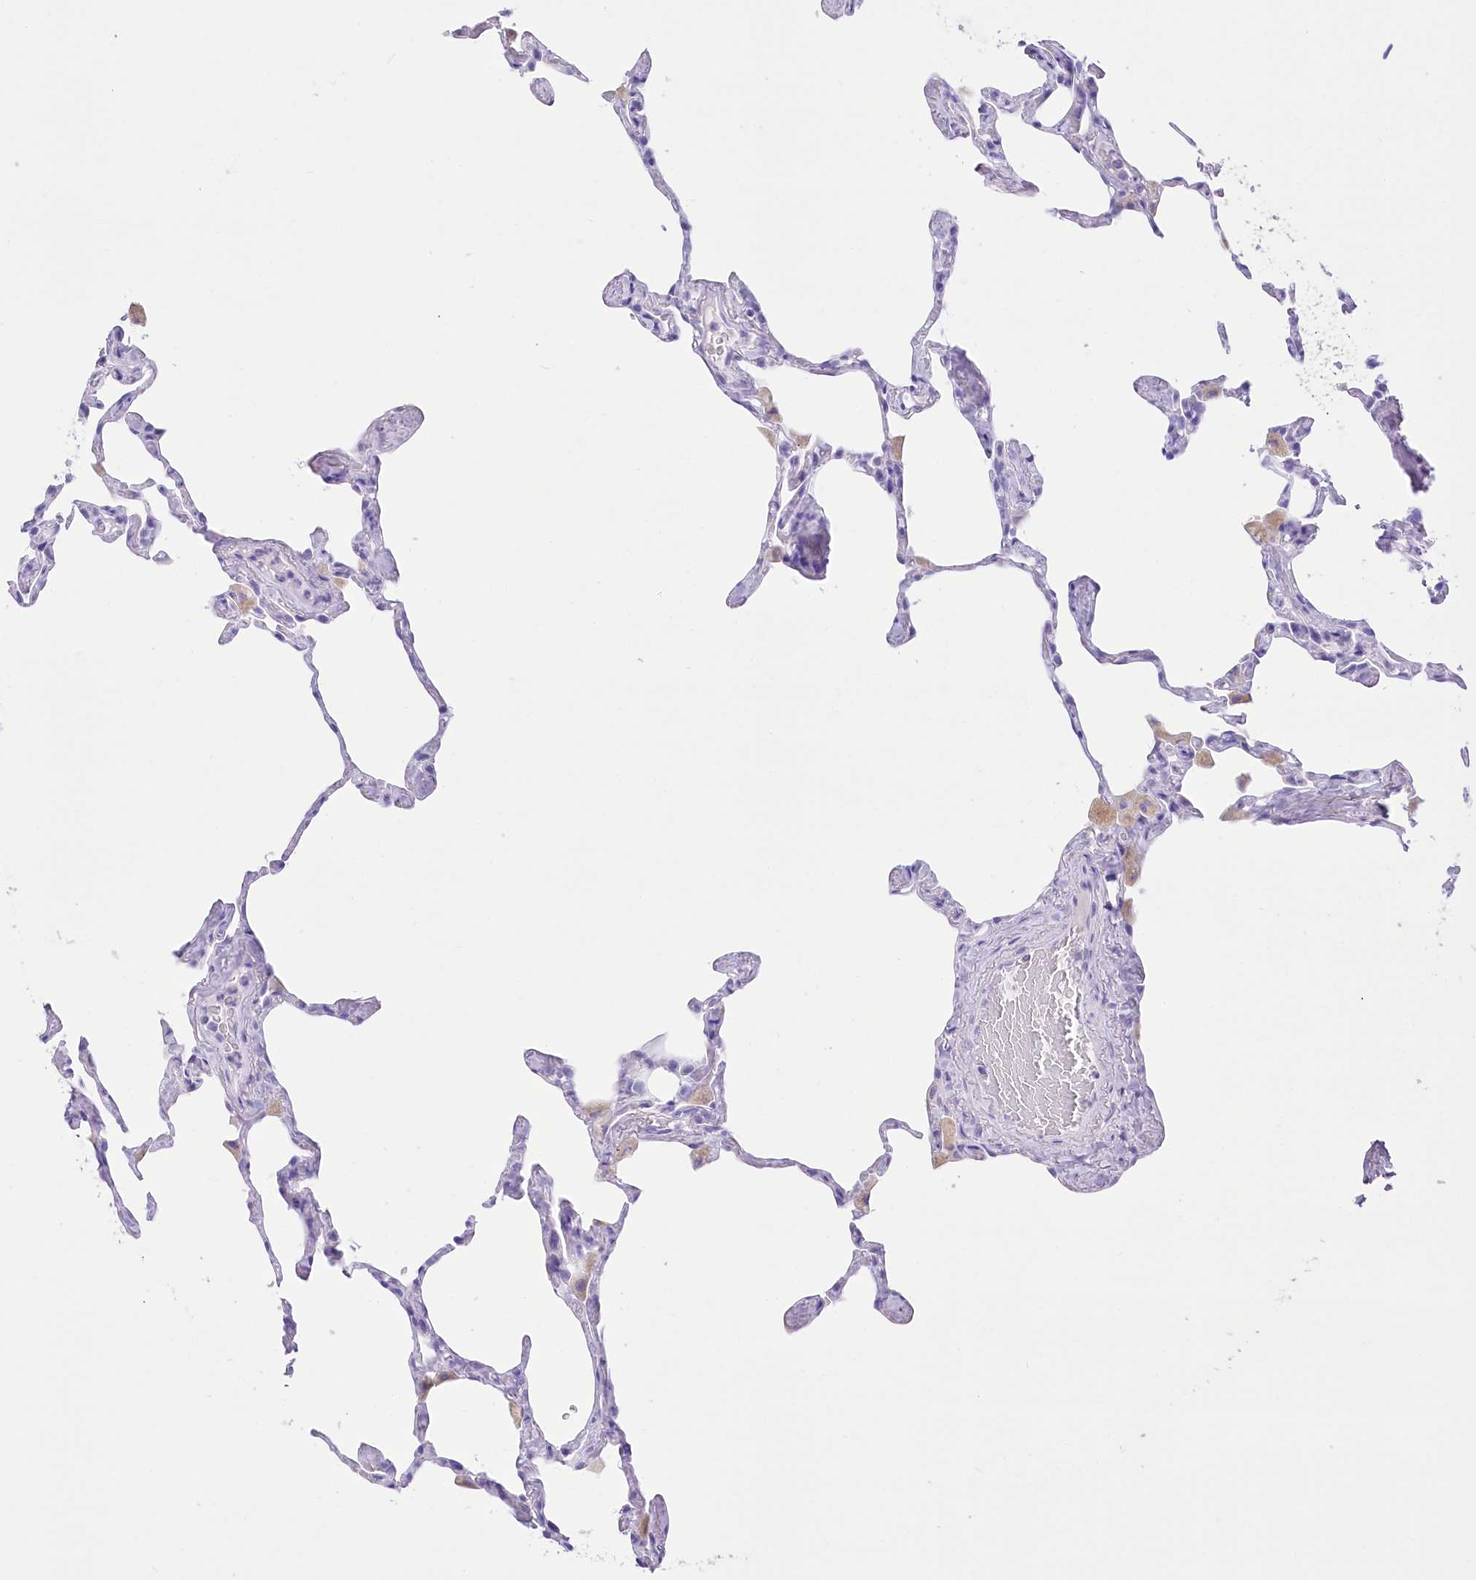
{"staining": {"intensity": "negative", "quantity": "none", "location": "none"}, "tissue": "lung", "cell_type": "Alveolar cells", "image_type": "normal", "snomed": [{"axis": "morphology", "description": "Normal tissue, NOS"}, {"axis": "topography", "description": "Lung"}], "caption": "The micrograph shows no significant positivity in alveolar cells of lung.", "gene": "PBLD", "patient": {"sex": "male", "age": 65}}